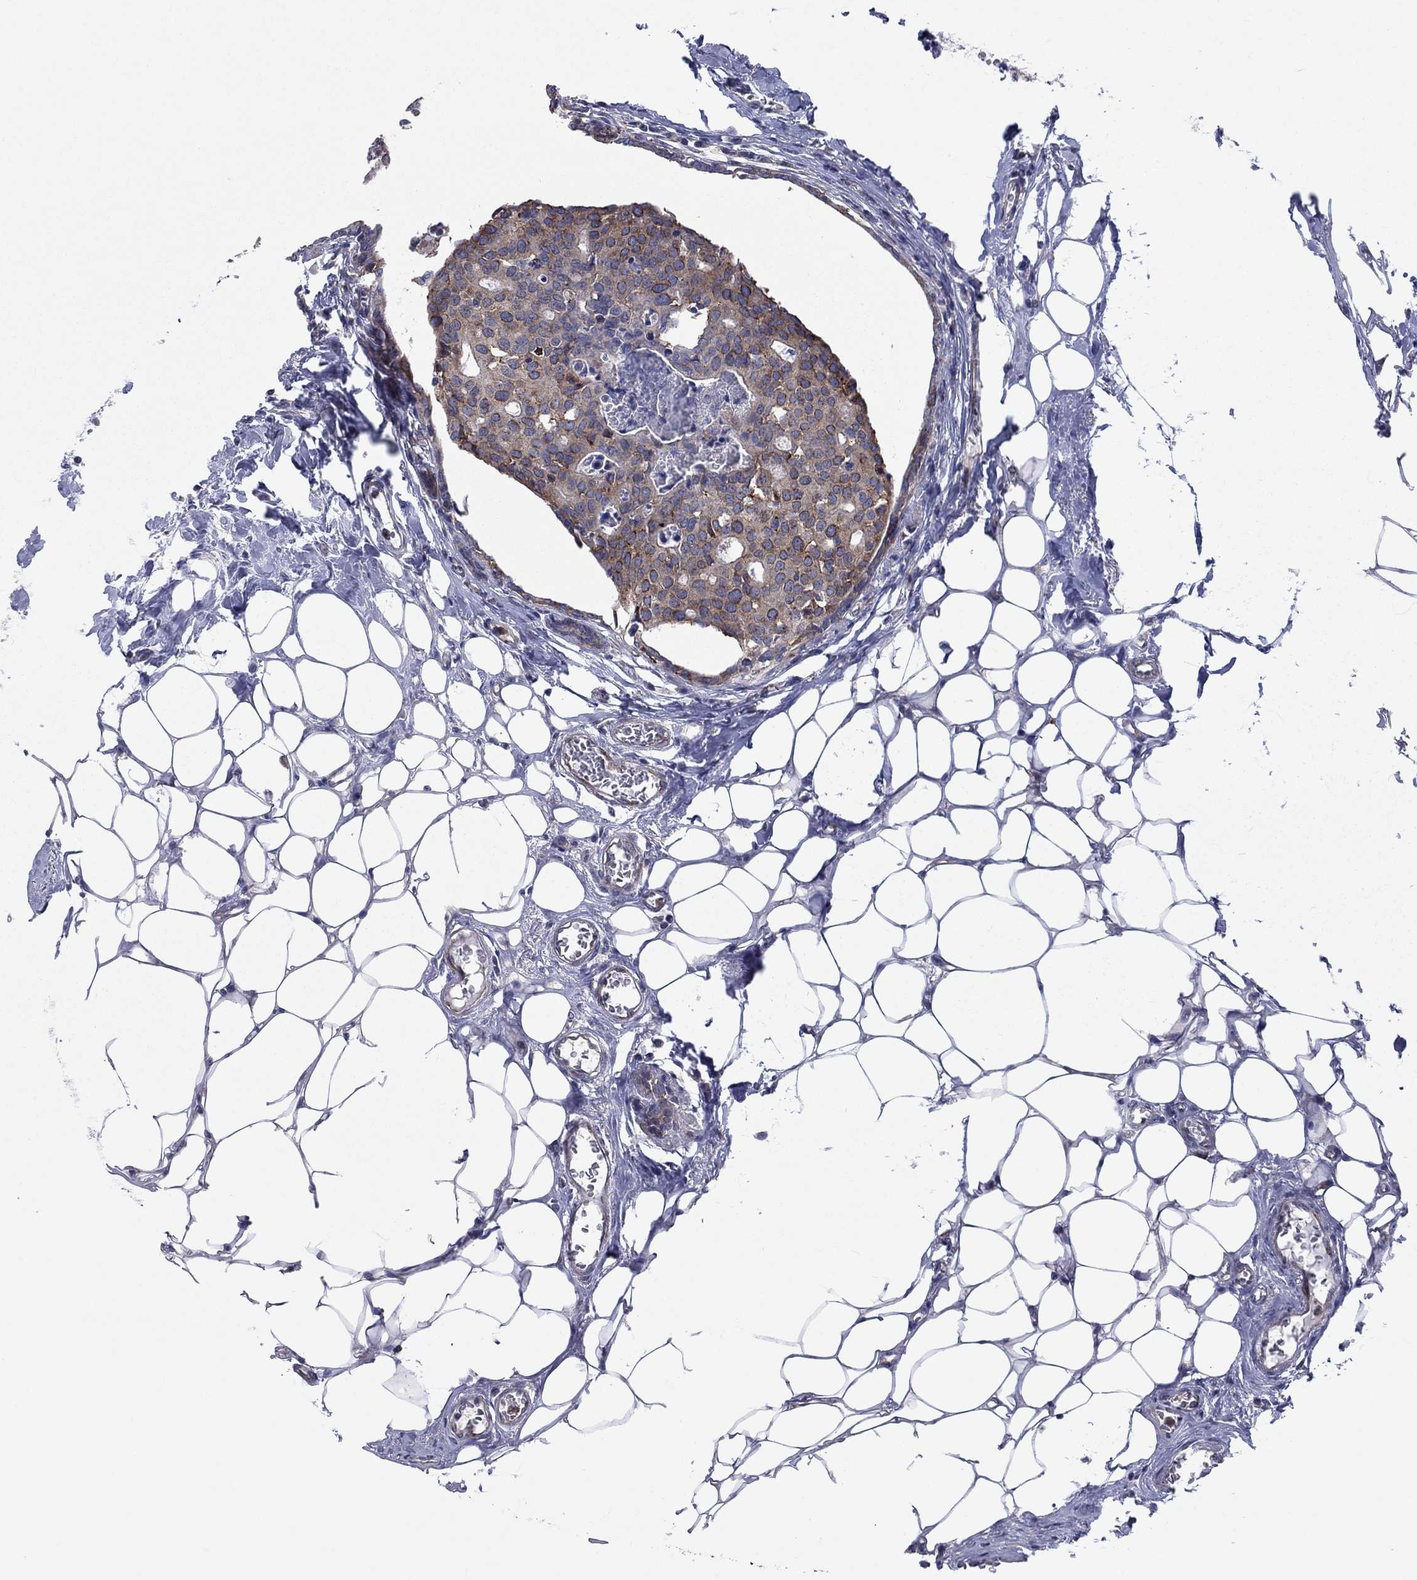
{"staining": {"intensity": "moderate", "quantity": "25%-75%", "location": "cytoplasmic/membranous"}, "tissue": "breast cancer", "cell_type": "Tumor cells", "image_type": "cancer", "snomed": [{"axis": "morphology", "description": "Duct carcinoma"}, {"axis": "topography", "description": "Breast"}], "caption": "A micrograph of human infiltrating ductal carcinoma (breast) stained for a protein displays moderate cytoplasmic/membranous brown staining in tumor cells. The staining is performed using DAB brown chromogen to label protein expression. The nuclei are counter-stained blue using hematoxylin.", "gene": "GPR155", "patient": {"sex": "female", "age": 83}}